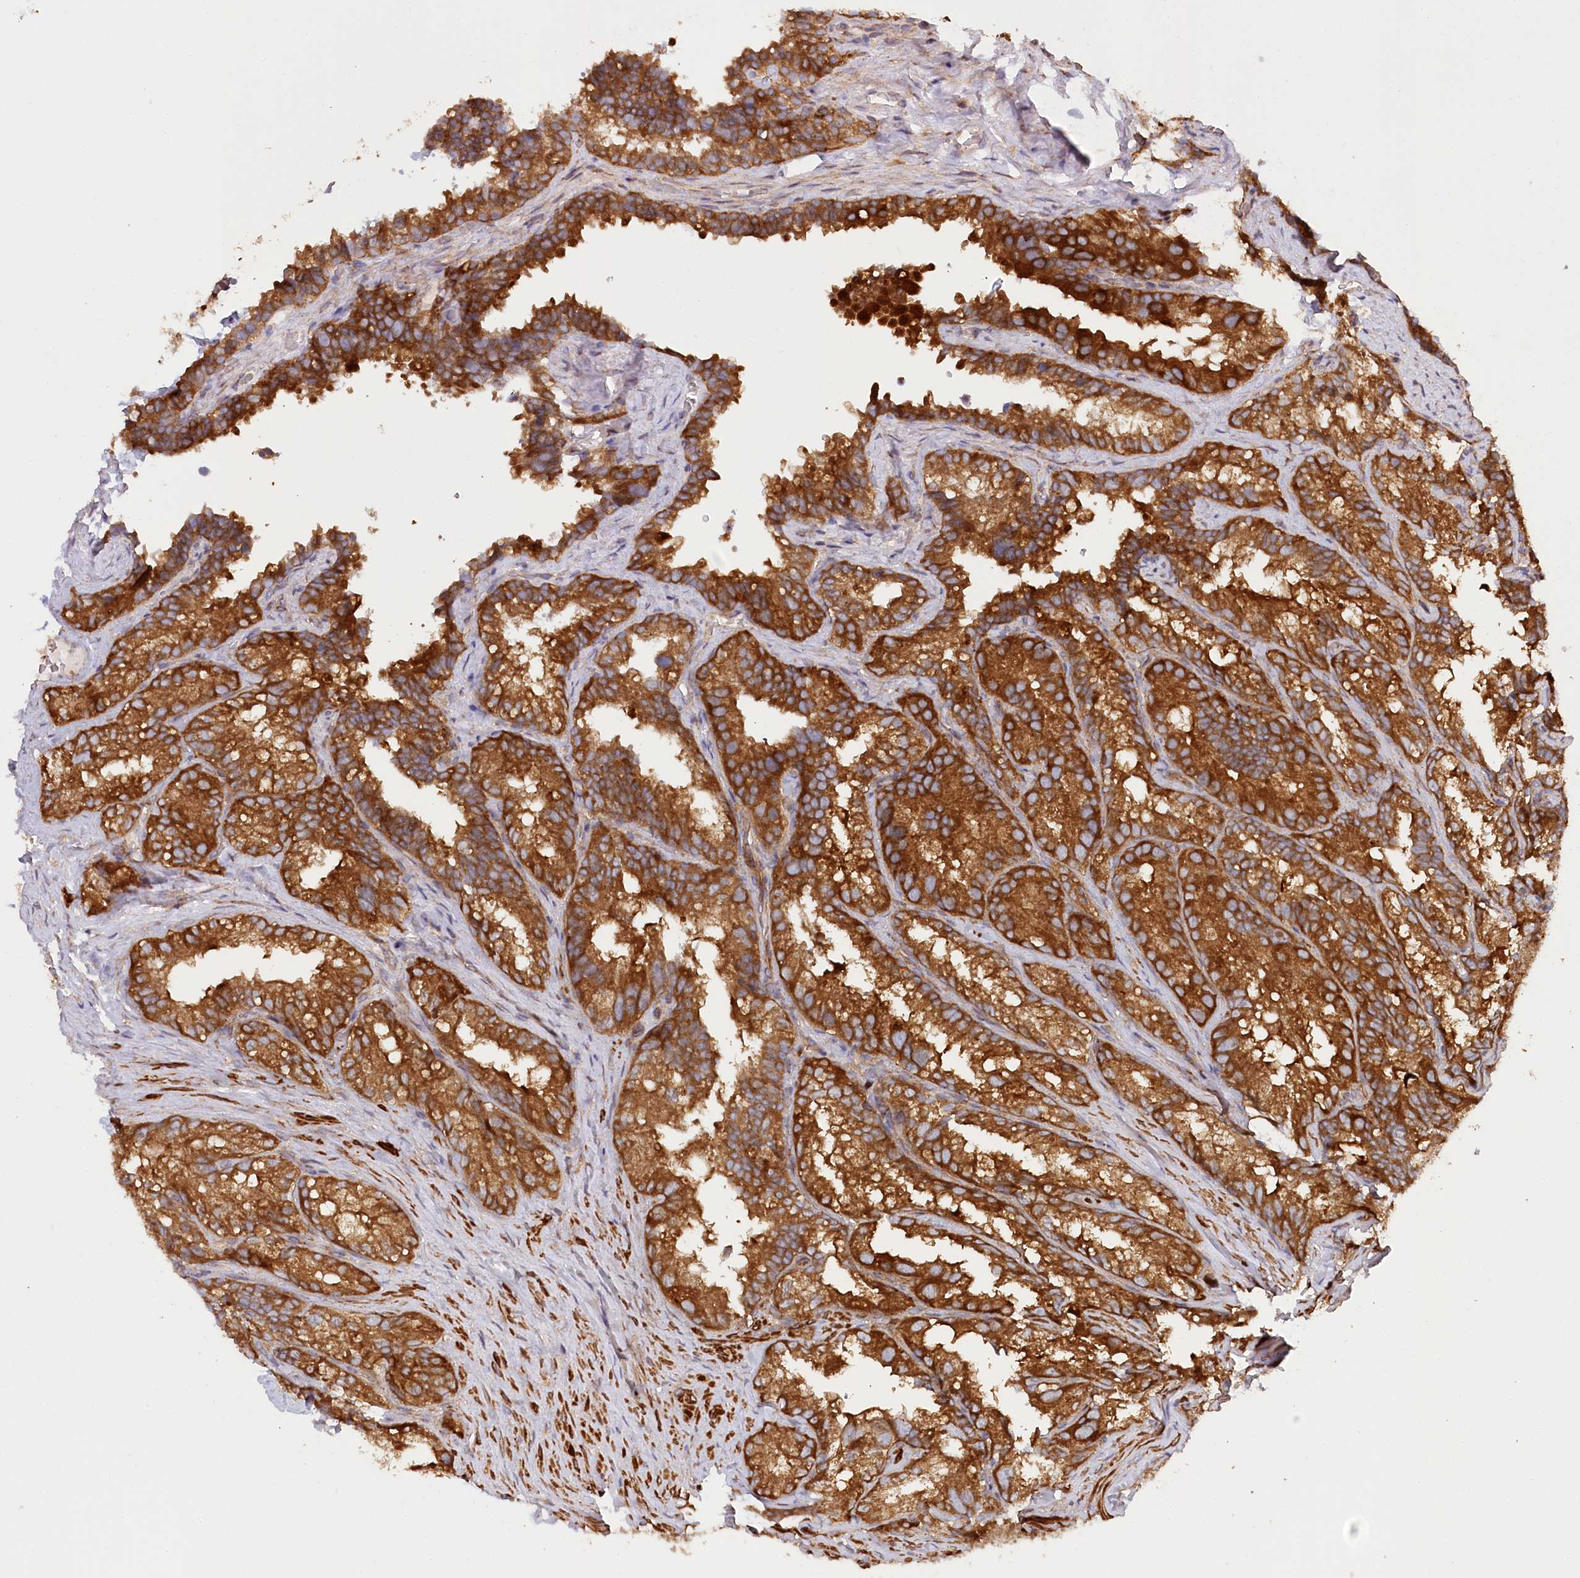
{"staining": {"intensity": "strong", "quantity": ">75%", "location": "cytoplasmic/membranous"}, "tissue": "seminal vesicle", "cell_type": "Glandular cells", "image_type": "normal", "snomed": [{"axis": "morphology", "description": "Normal tissue, NOS"}, {"axis": "topography", "description": "Seminal veicle"}], "caption": "Immunohistochemical staining of normal human seminal vesicle demonstrates strong cytoplasmic/membranous protein expression in about >75% of glandular cells.", "gene": "PAIP2", "patient": {"sex": "male", "age": 60}}